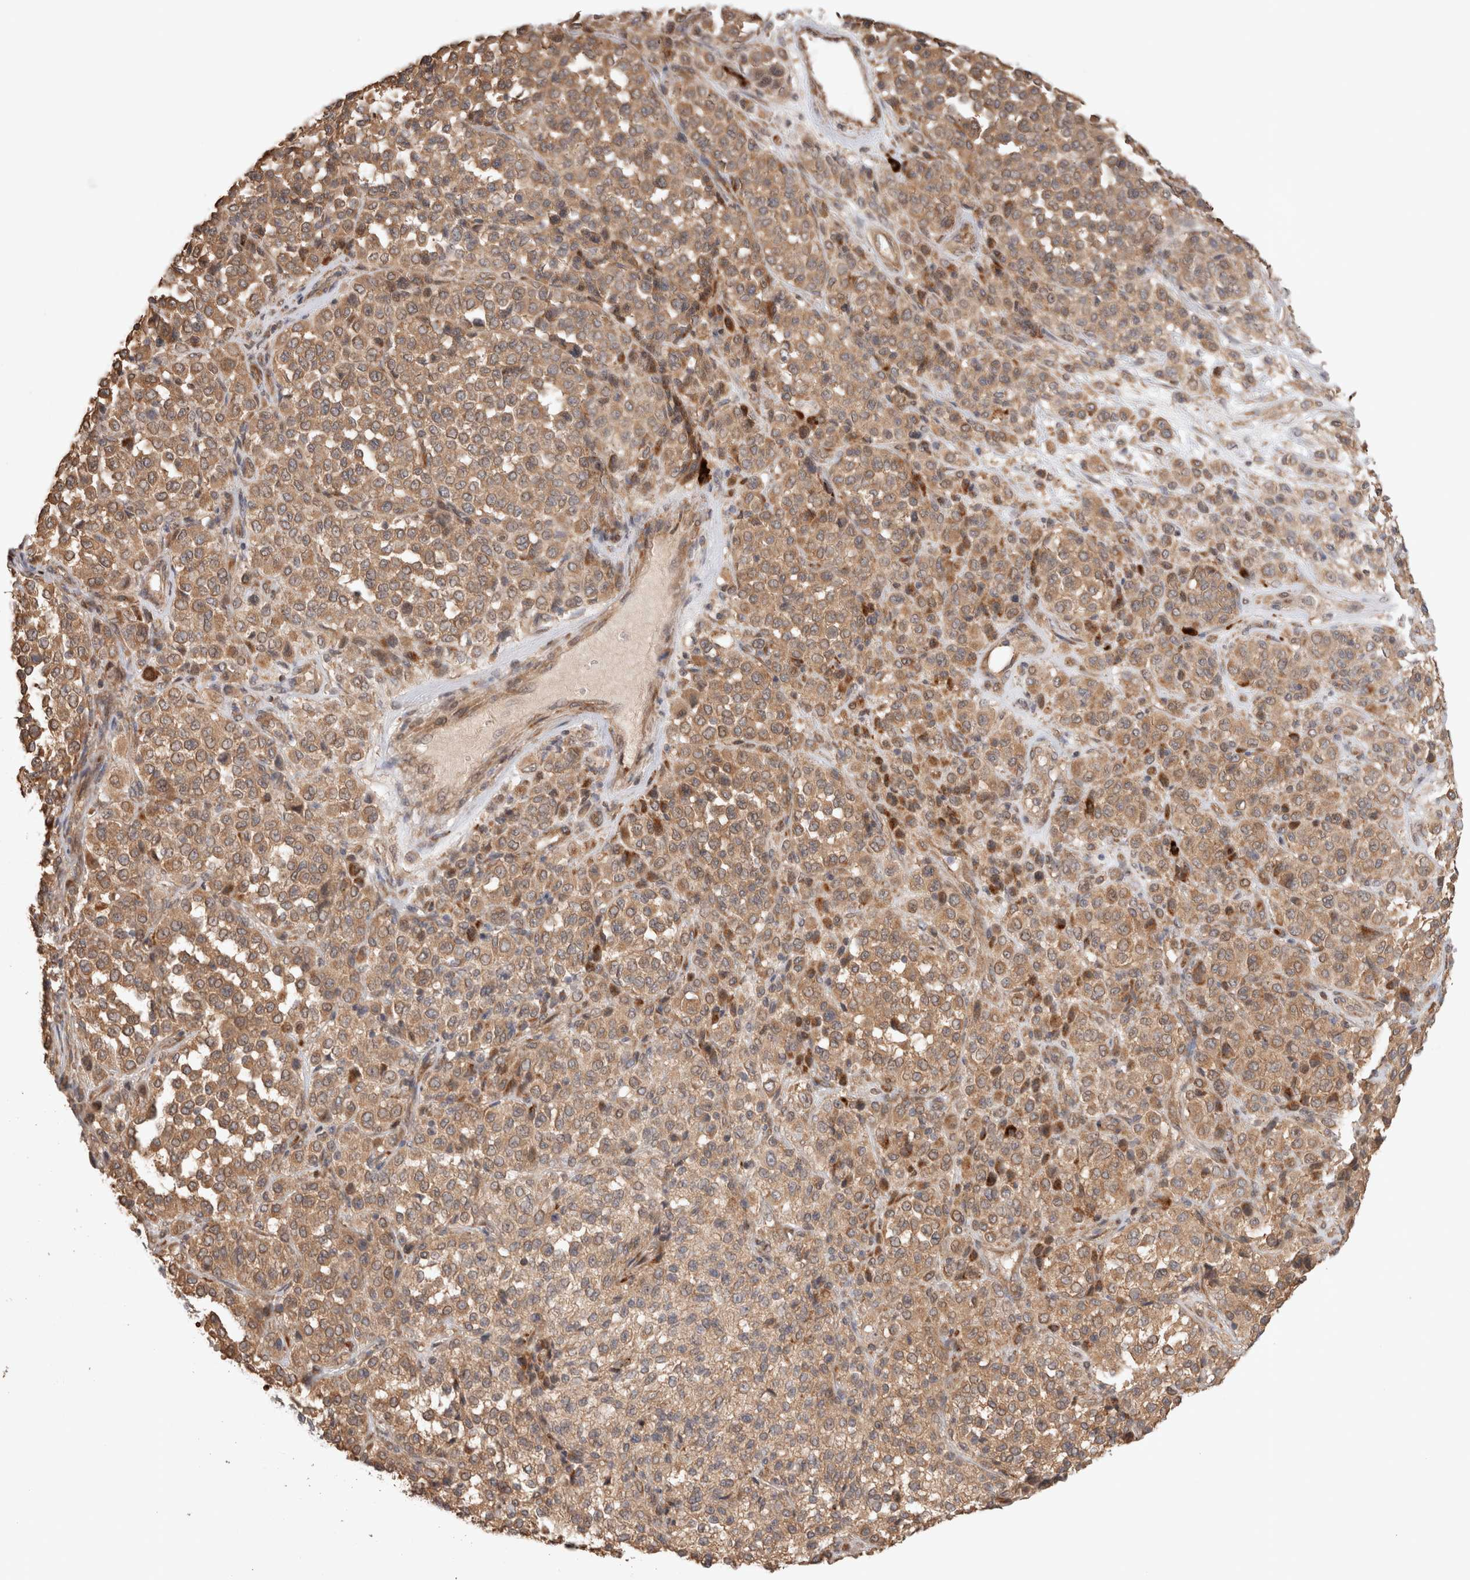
{"staining": {"intensity": "moderate", "quantity": ">75%", "location": "cytoplasmic/membranous"}, "tissue": "melanoma", "cell_type": "Tumor cells", "image_type": "cancer", "snomed": [{"axis": "morphology", "description": "Malignant melanoma, Metastatic site"}, {"axis": "topography", "description": "Pancreas"}], "caption": "Immunohistochemistry (IHC) (DAB) staining of human malignant melanoma (metastatic site) exhibits moderate cytoplasmic/membranous protein expression in approximately >75% of tumor cells.", "gene": "HROB", "patient": {"sex": "female", "age": 30}}